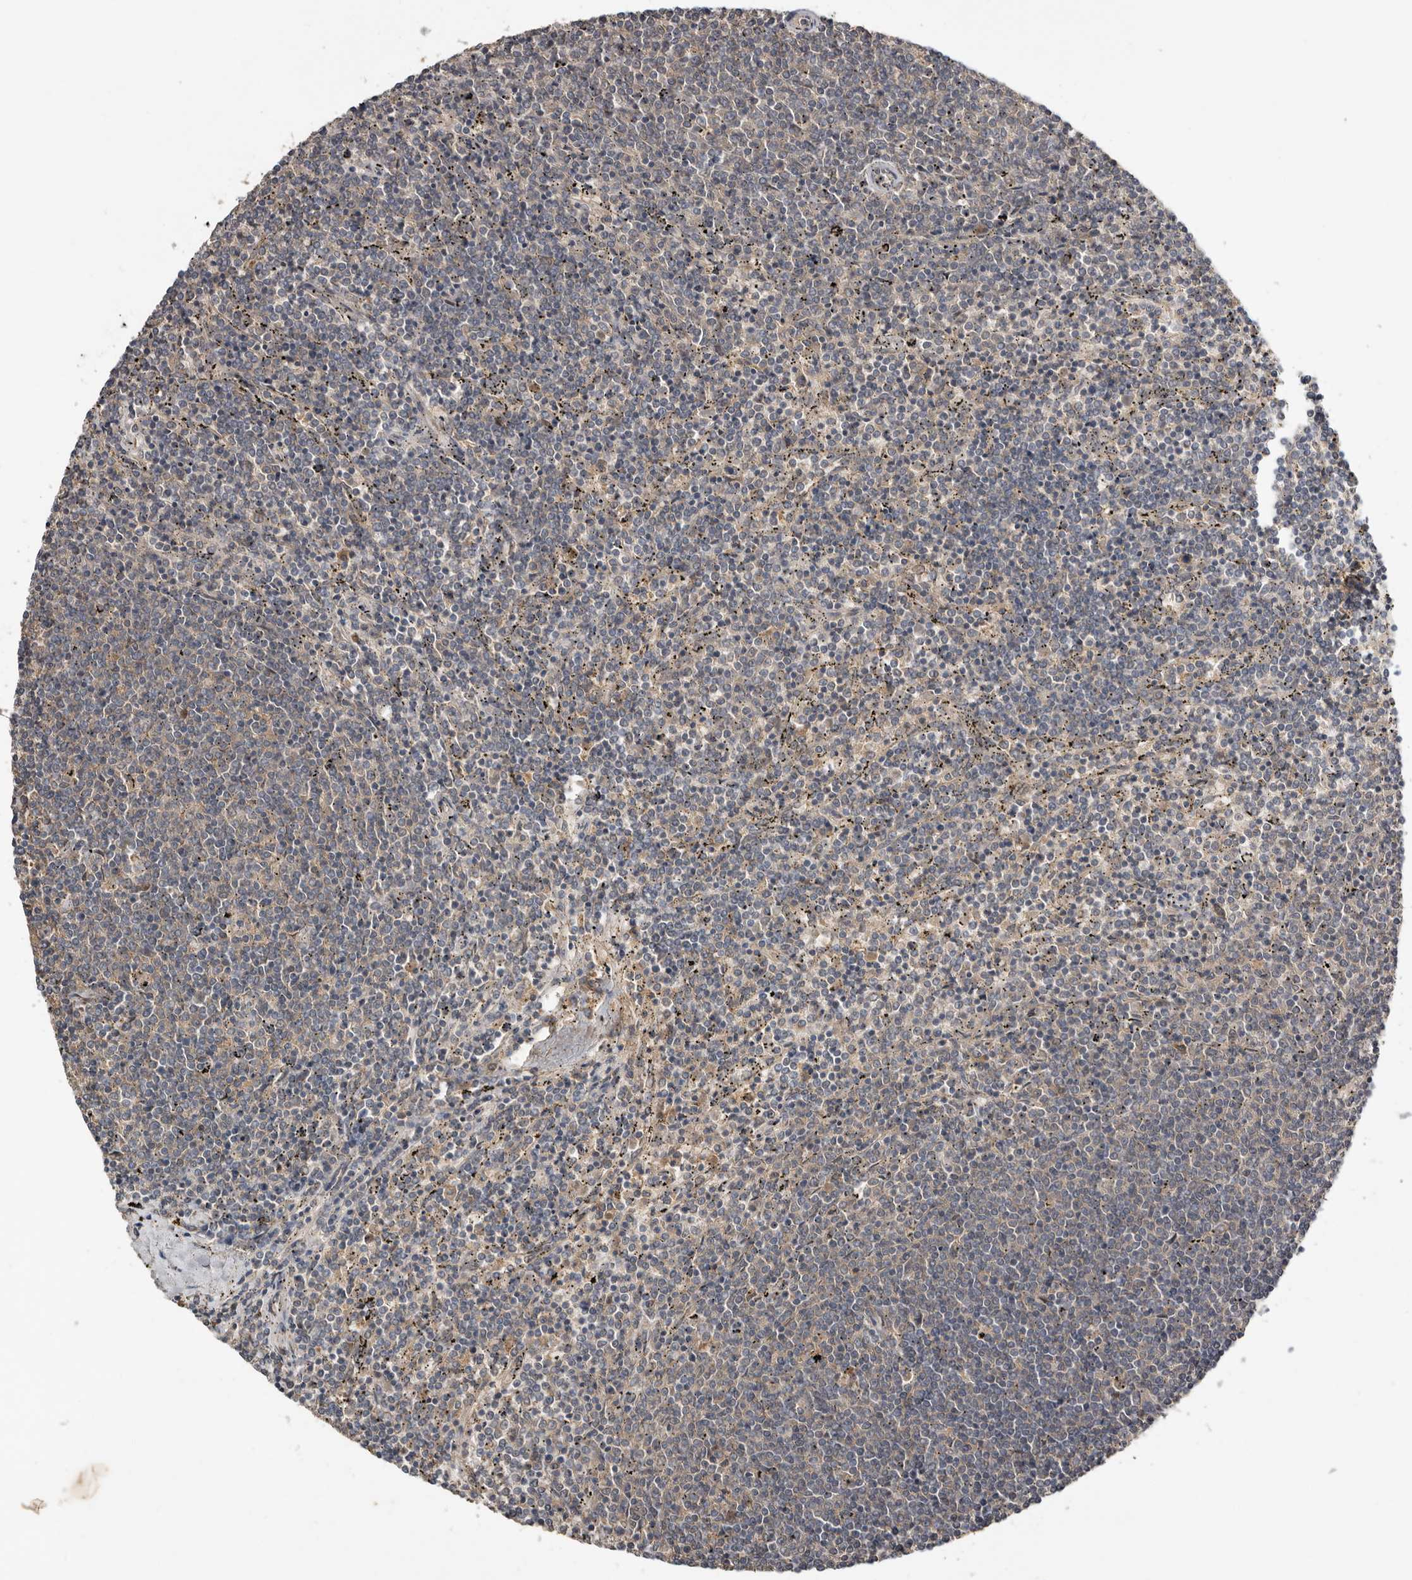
{"staining": {"intensity": "weak", "quantity": "25%-75%", "location": "cytoplasmic/membranous"}, "tissue": "lymphoma", "cell_type": "Tumor cells", "image_type": "cancer", "snomed": [{"axis": "morphology", "description": "Malignant lymphoma, non-Hodgkin's type, Low grade"}, {"axis": "topography", "description": "Spleen"}], "caption": "Immunohistochemistry histopathology image of neoplastic tissue: low-grade malignant lymphoma, non-Hodgkin's type stained using IHC displays low levels of weak protein expression localized specifically in the cytoplasmic/membranous of tumor cells, appearing as a cytoplasmic/membranous brown color.", "gene": "NMUR1", "patient": {"sex": "female", "age": 50}}